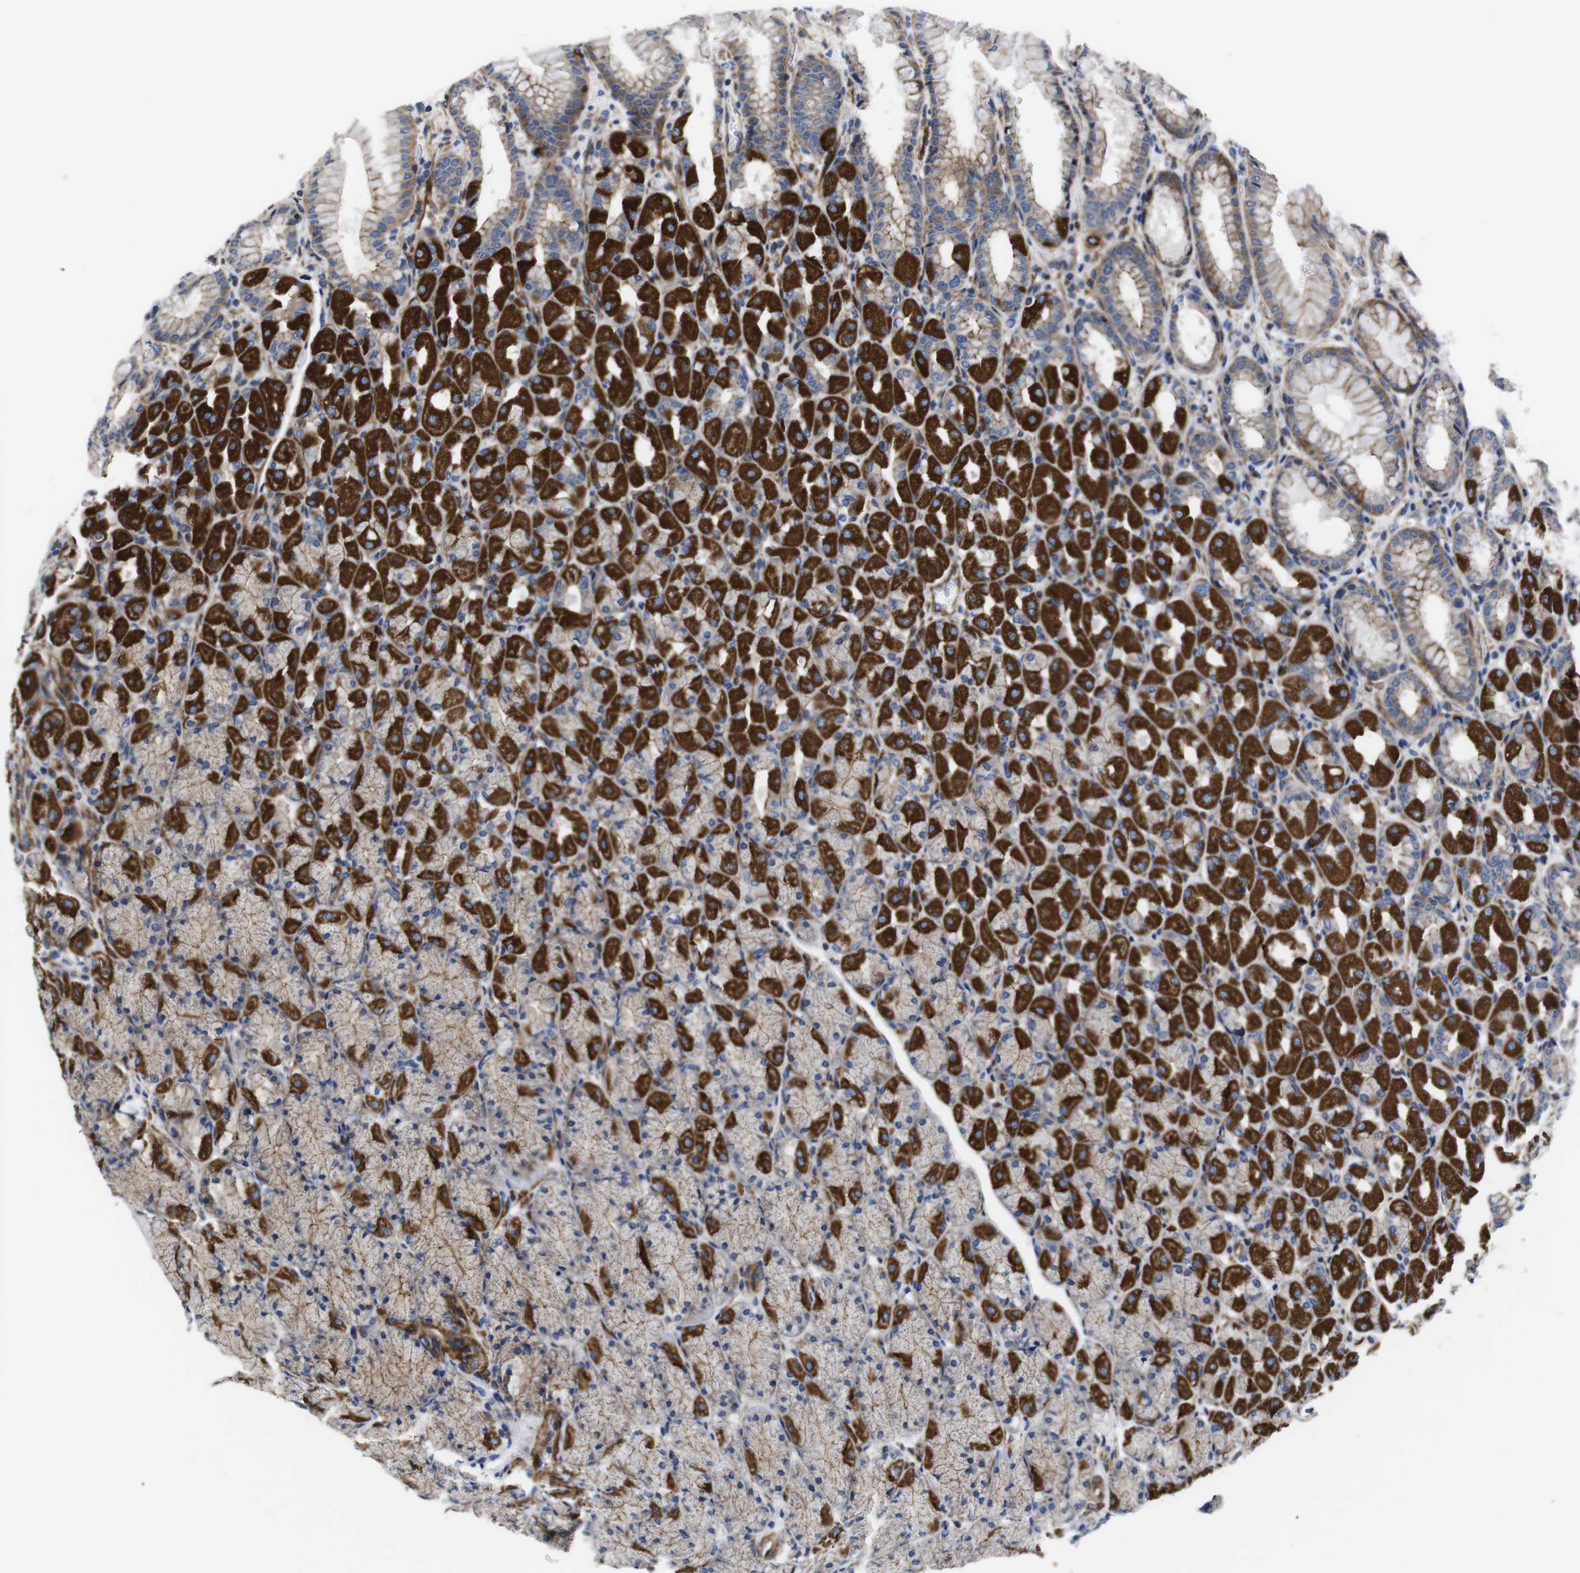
{"staining": {"intensity": "strong", "quantity": ">75%", "location": "cytoplasmic/membranous"}, "tissue": "stomach", "cell_type": "Glandular cells", "image_type": "normal", "snomed": [{"axis": "morphology", "description": "Normal tissue, NOS"}, {"axis": "topography", "description": "Stomach, upper"}], "caption": "A high-resolution histopathology image shows immunohistochemistry (IHC) staining of unremarkable stomach, which exhibits strong cytoplasmic/membranous positivity in about >75% of glandular cells. Nuclei are stained in blue.", "gene": "GPR4", "patient": {"sex": "female", "age": 56}}